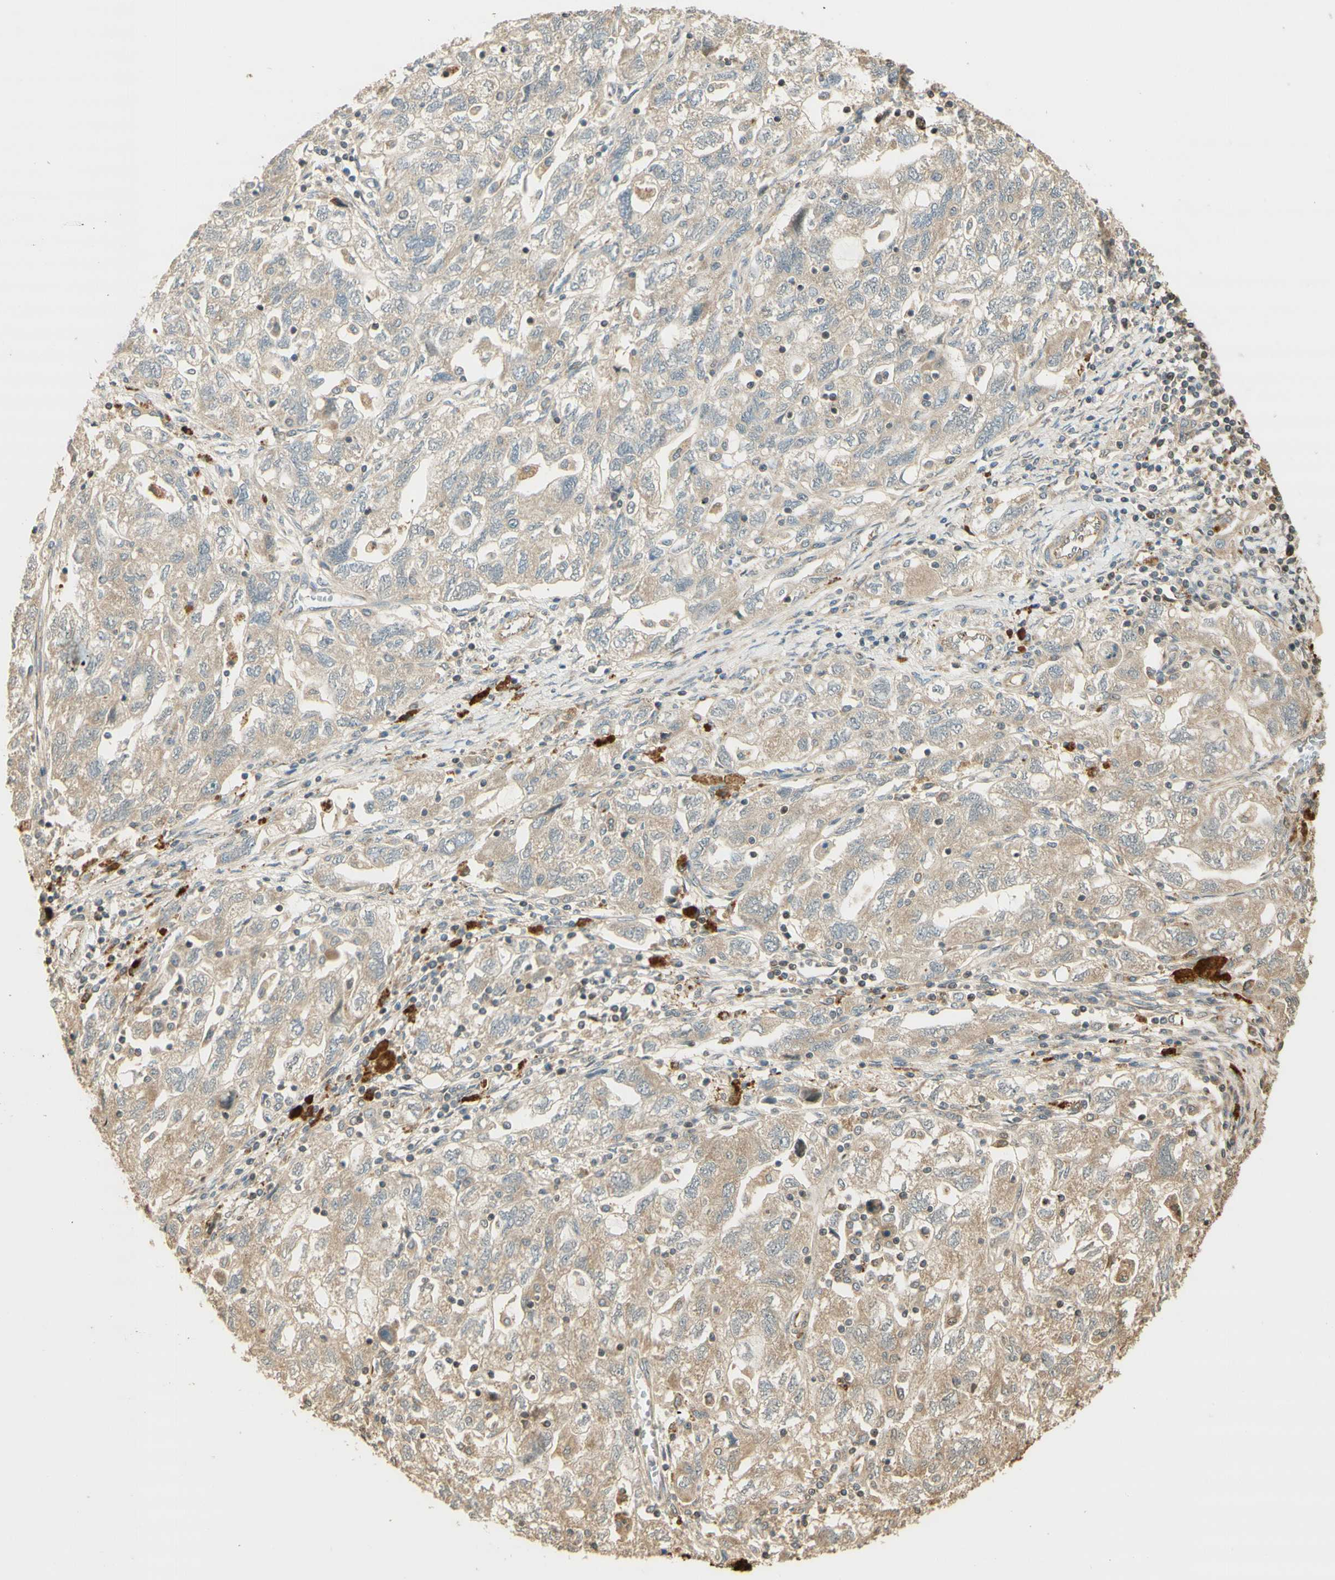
{"staining": {"intensity": "weak", "quantity": ">75%", "location": "cytoplasmic/membranous"}, "tissue": "ovarian cancer", "cell_type": "Tumor cells", "image_type": "cancer", "snomed": [{"axis": "morphology", "description": "Carcinoma, NOS"}, {"axis": "morphology", "description": "Cystadenocarcinoma, serous, NOS"}, {"axis": "topography", "description": "Ovary"}], "caption": "The histopathology image displays a brown stain indicating the presence of a protein in the cytoplasmic/membranous of tumor cells in ovarian cancer.", "gene": "AGER", "patient": {"sex": "female", "age": 69}}